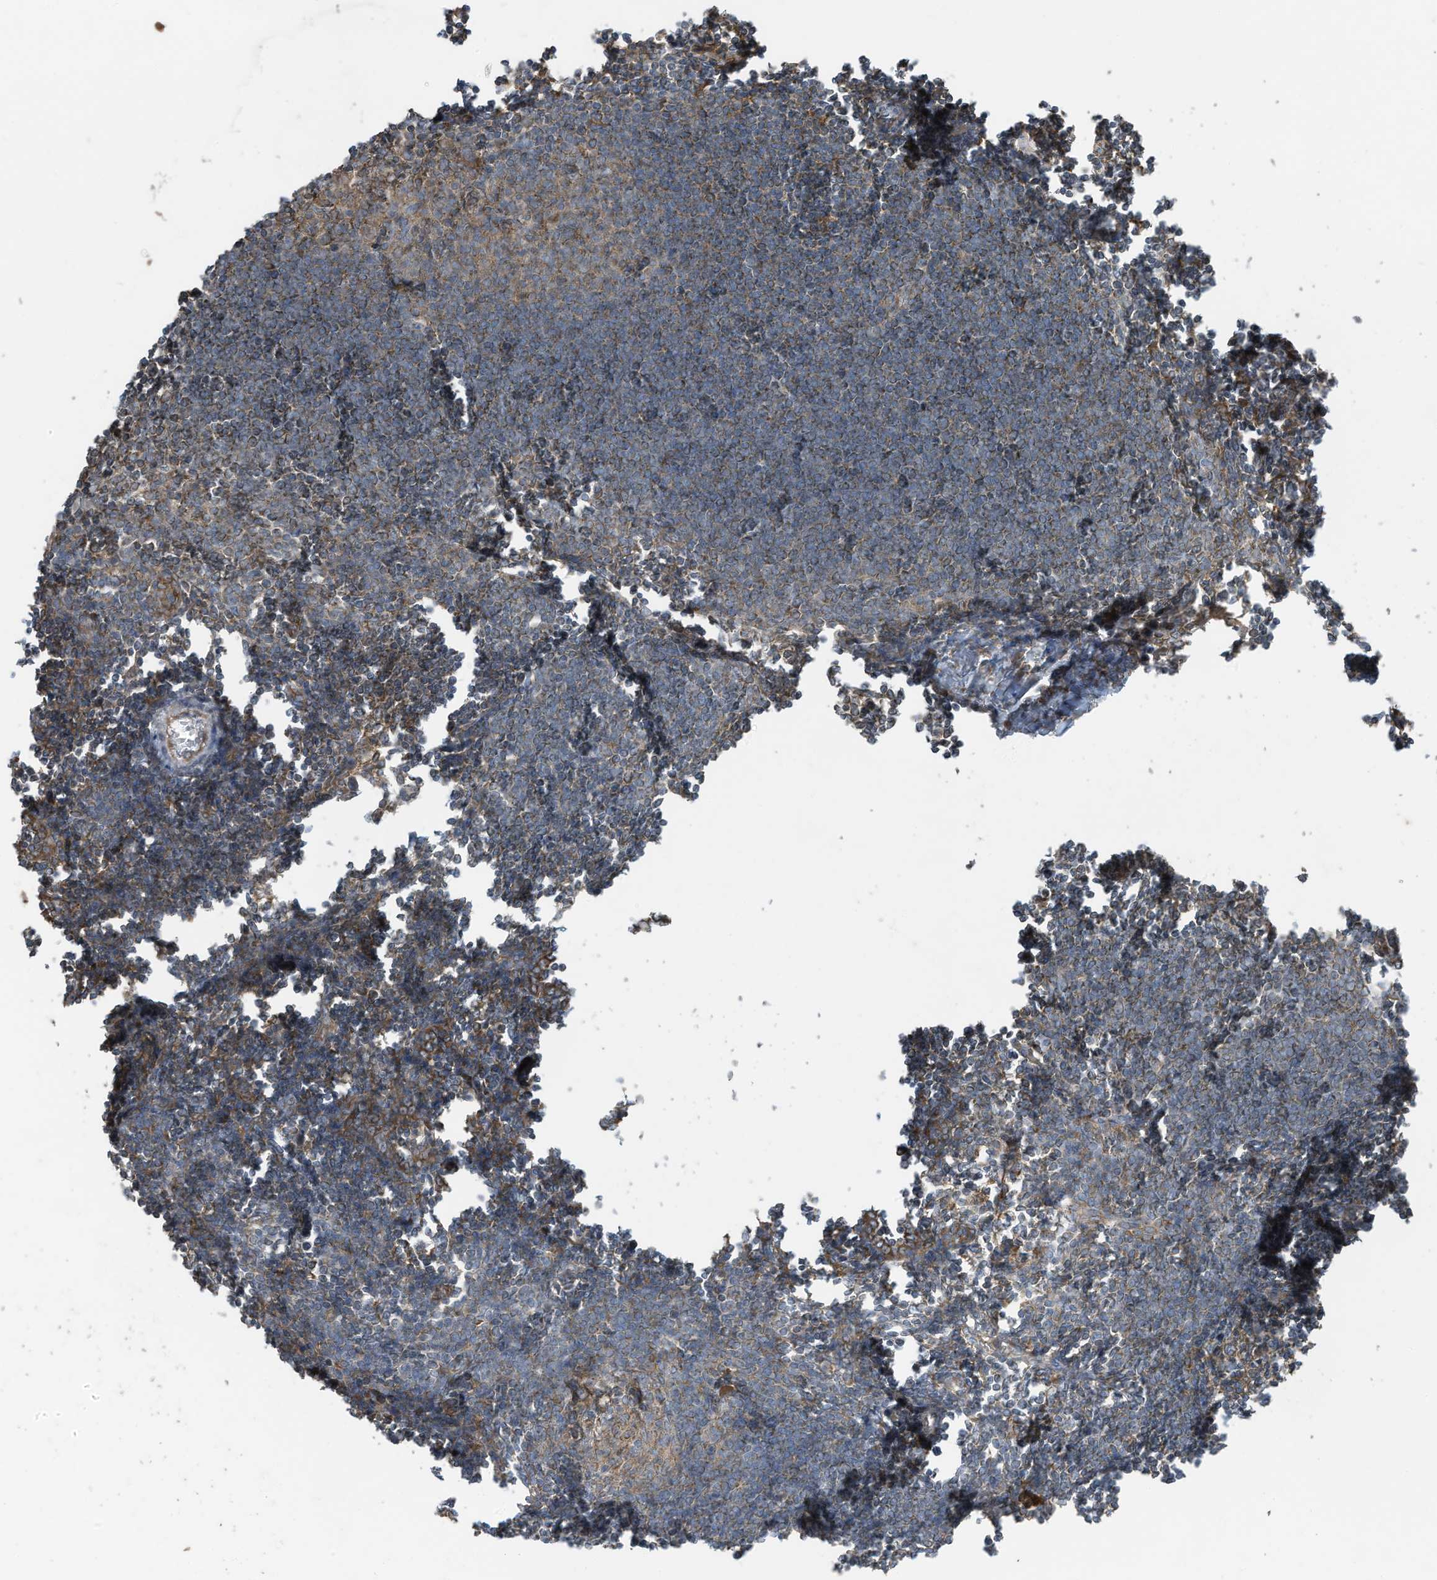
{"staining": {"intensity": "weak", "quantity": "25%-75%", "location": "cytoplasmic/membranous"}, "tissue": "lymph node", "cell_type": "Germinal center cells", "image_type": "normal", "snomed": [{"axis": "morphology", "description": "Normal tissue, NOS"}, {"axis": "morphology", "description": "Malignant melanoma, Metastatic site"}, {"axis": "topography", "description": "Lymph node"}], "caption": "Immunohistochemical staining of benign human lymph node displays weak cytoplasmic/membranous protein positivity in approximately 25%-75% of germinal center cells.", "gene": "CGAS", "patient": {"sex": "male", "age": 41}}